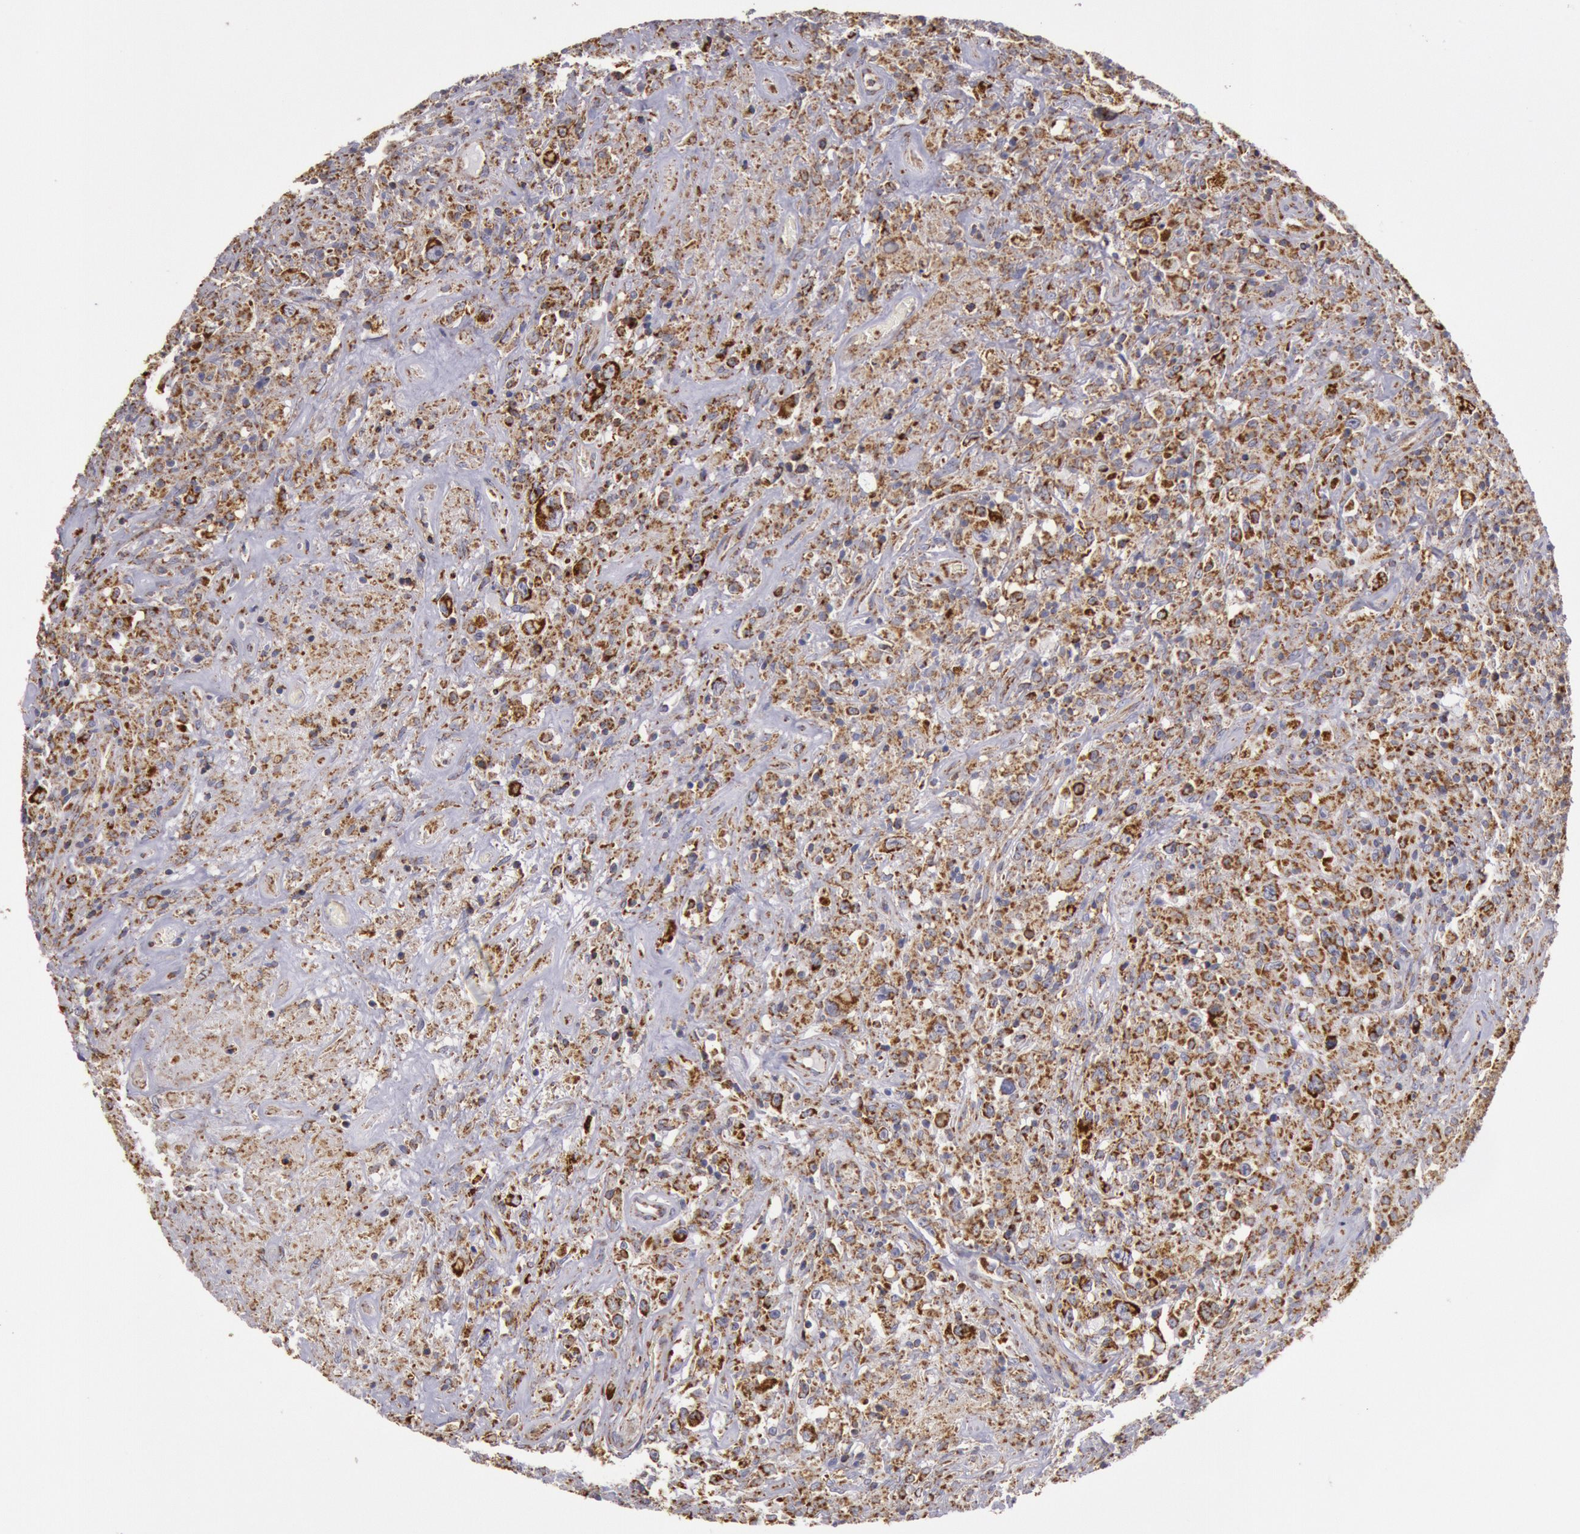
{"staining": {"intensity": "strong", "quantity": ">75%", "location": "cytoplasmic/membranous"}, "tissue": "lymphoma", "cell_type": "Tumor cells", "image_type": "cancer", "snomed": [{"axis": "morphology", "description": "Hodgkin's disease, NOS"}, {"axis": "topography", "description": "Lymph node"}], "caption": "Human lymphoma stained with a brown dye exhibits strong cytoplasmic/membranous positive staining in about >75% of tumor cells.", "gene": "CYC1", "patient": {"sex": "male", "age": 46}}